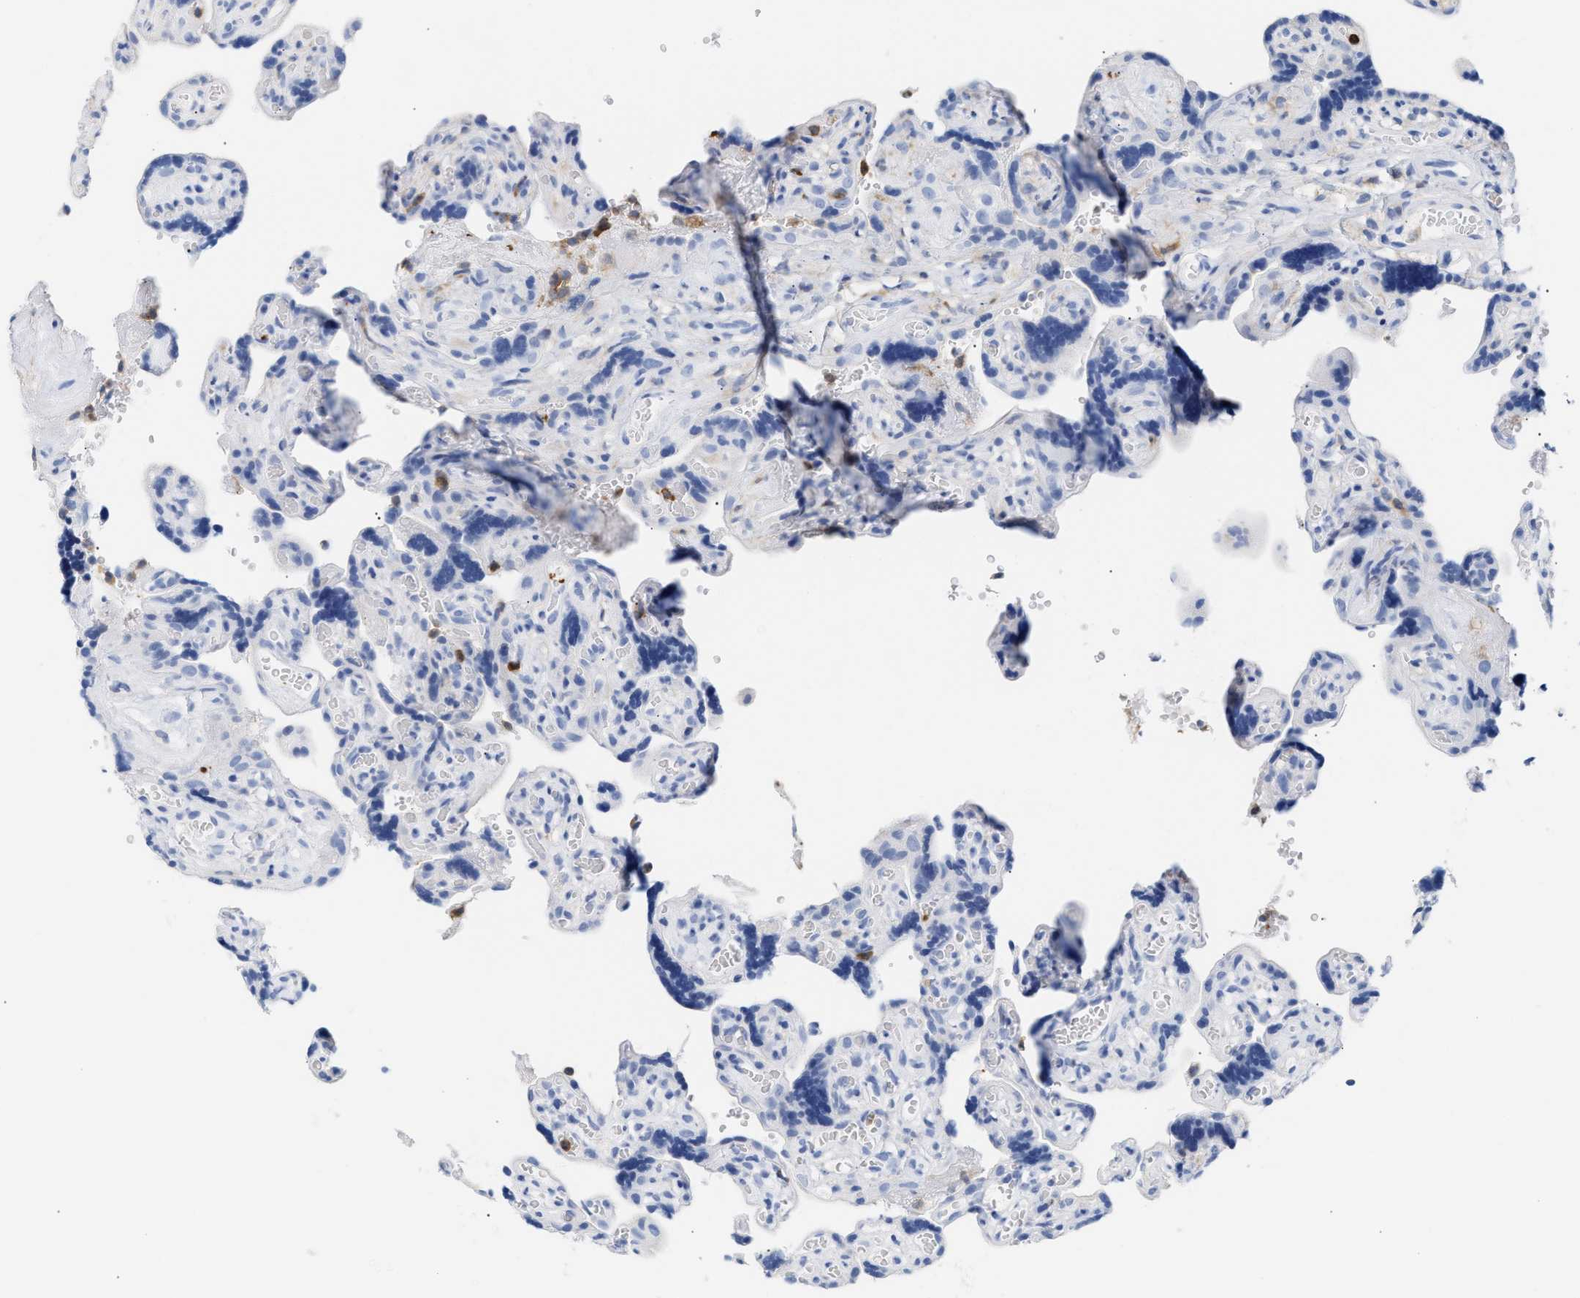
{"staining": {"intensity": "negative", "quantity": "none", "location": "none"}, "tissue": "placenta", "cell_type": "Decidual cells", "image_type": "normal", "snomed": [{"axis": "morphology", "description": "Normal tissue, NOS"}, {"axis": "topography", "description": "Placenta"}], "caption": "Immunohistochemistry (IHC) image of benign placenta: human placenta stained with DAB (3,3'-diaminobenzidine) demonstrates no significant protein expression in decidual cells.", "gene": "LCP1", "patient": {"sex": "female", "age": 30}}